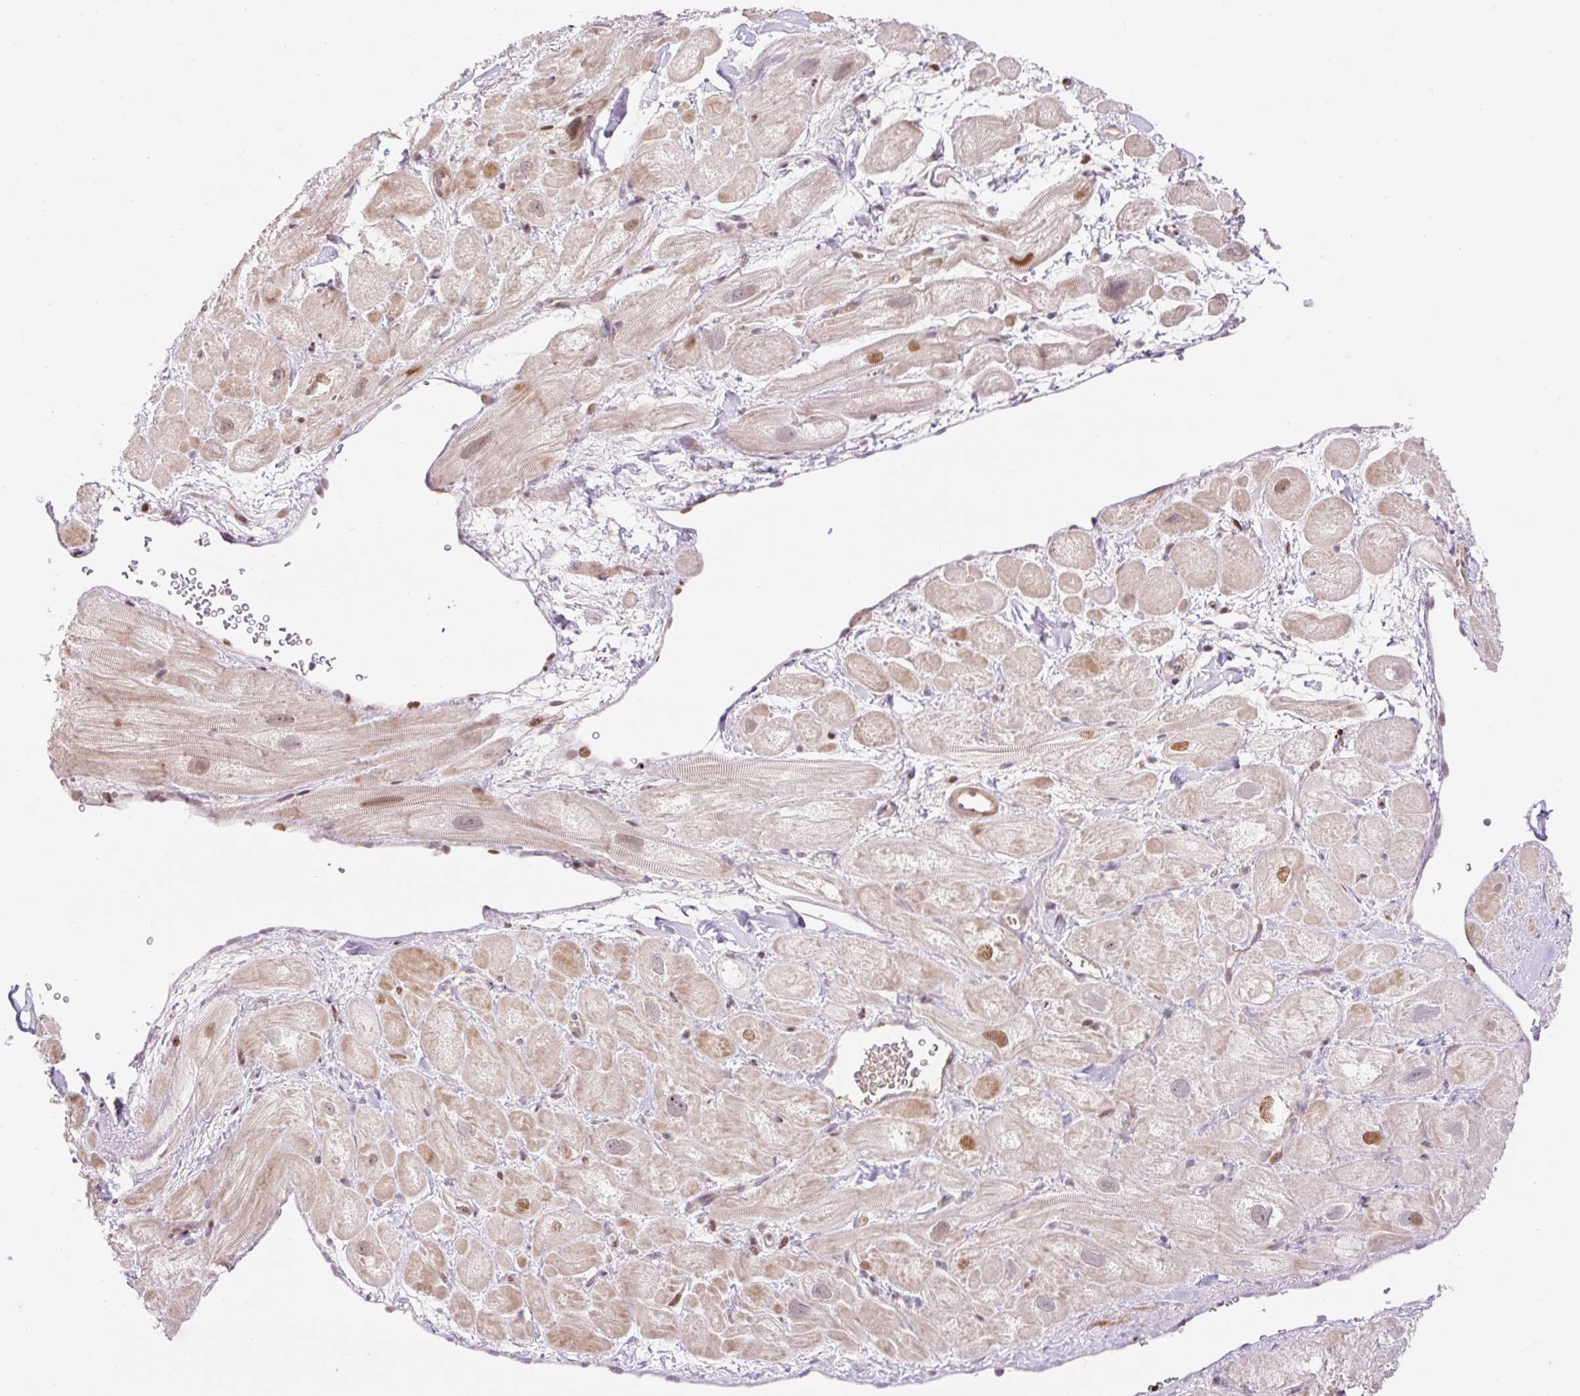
{"staining": {"intensity": "moderate", "quantity": "<25%", "location": "cytoplasmic/membranous,nuclear"}, "tissue": "heart muscle", "cell_type": "Cardiomyocytes", "image_type": "normal", "snomed": [{"axis": "morphology", "description": "Normal tissue, NOS"}, {"axis": "topography", "description": "Heart"}], "caption": "IHC photomicrograph of normal heart muscle: heart muscle stained using immunohistochemistry demonstrates low levels of moderate protein expression localized specifically in the cytoplasmic/membranous,nuclear of cardiomyocytes, appearing as a cytoplasmic/membranous,nuclear brown color.", "gene": "RIPPLY3", "patient": {"sex": "male", "age": 49}}